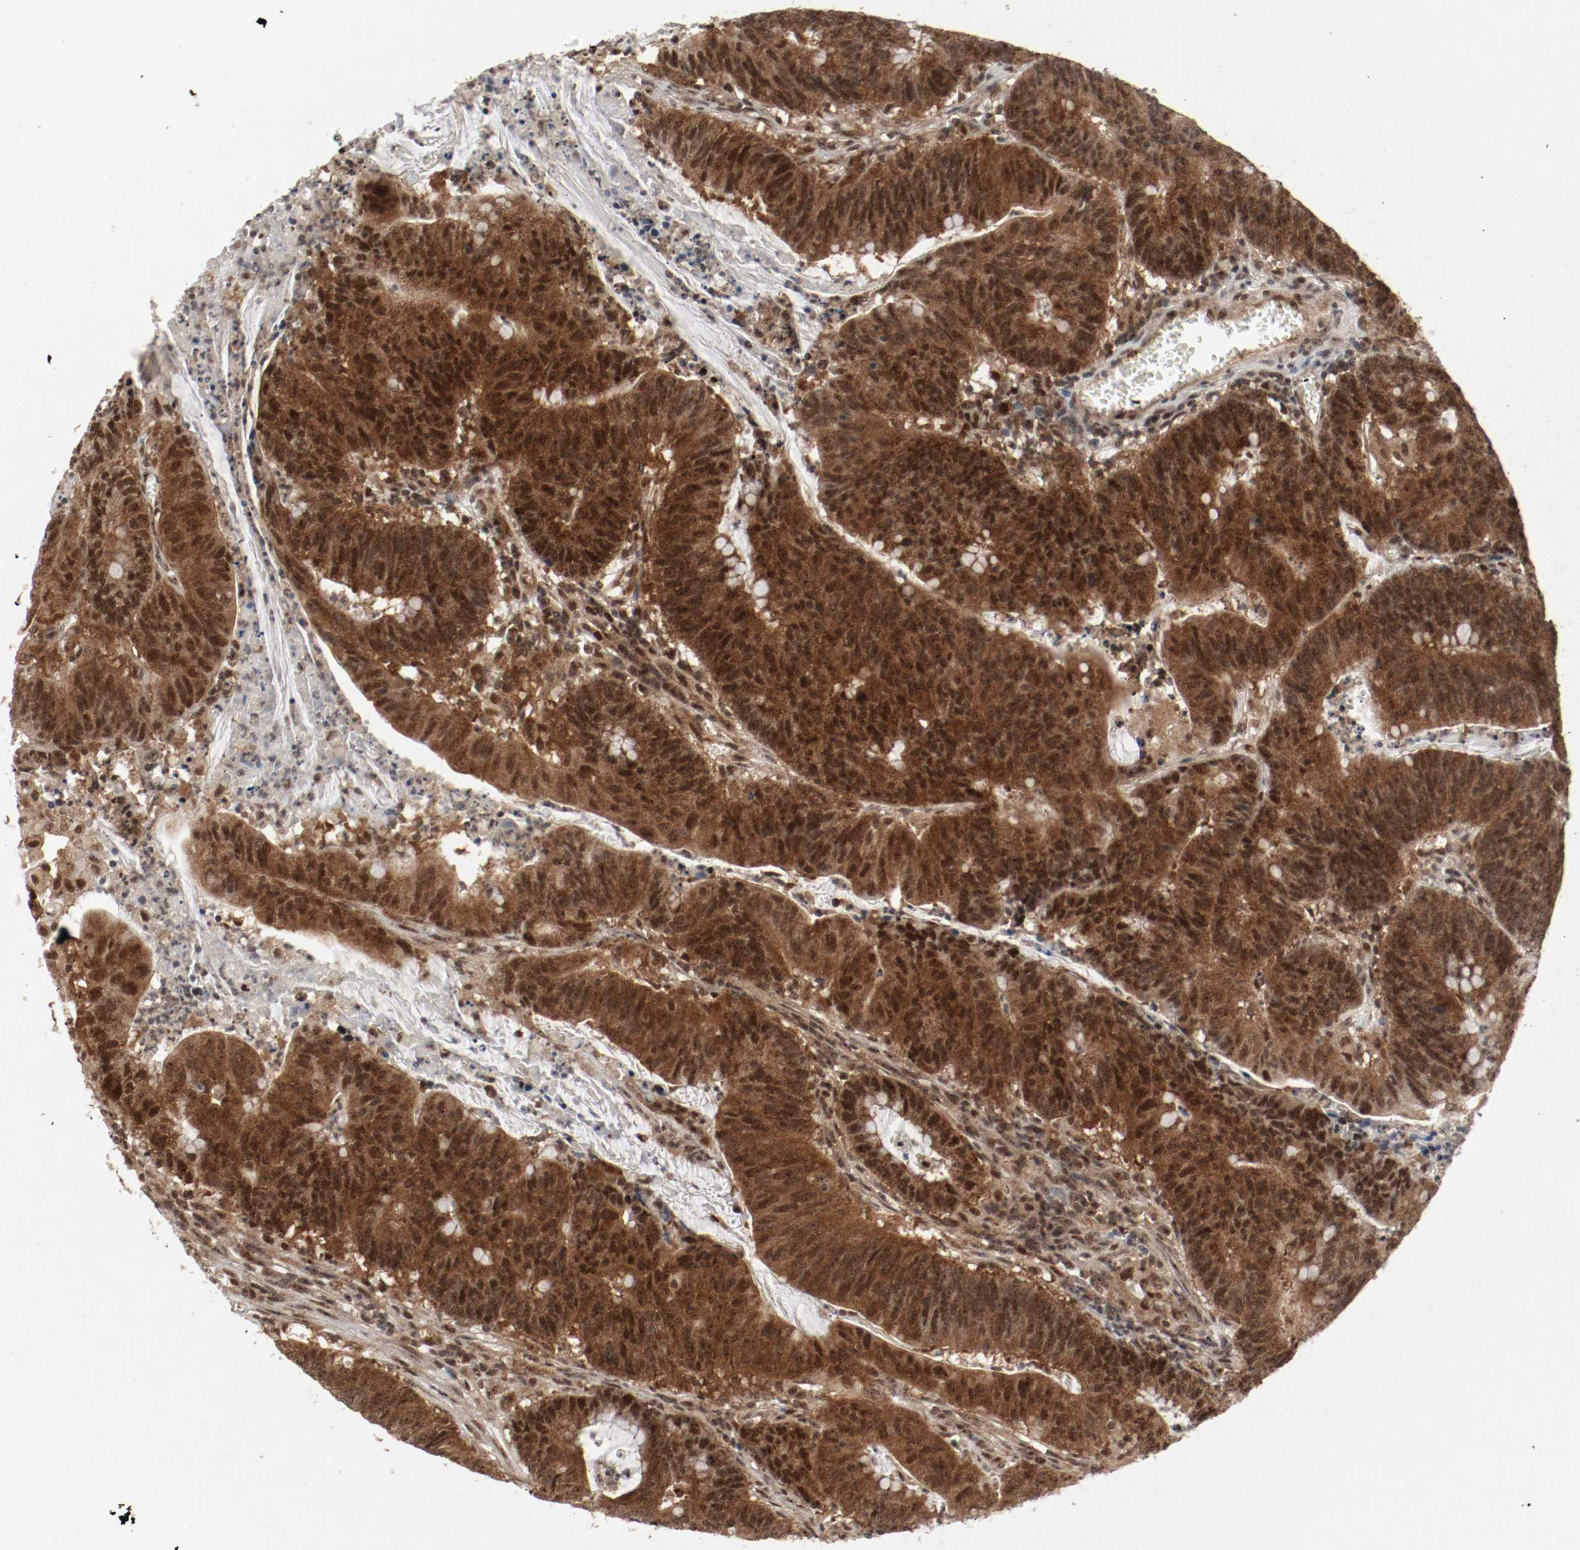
{"staining": {"intensity": "strong", "quantity": ">75%", "location": "cytoplasmic/membranous,nuclear"}, "tissue": "colorectal cancer", "cell_type": "Tumor cells", "image_type": "cancer", "snomed": [{"axis": "morphology", "description": "Adenocarcinoma, NOS"}, {"axis": "topography", "description": "Colon"}], "caption": "Immunohistochemical staining of human adenocarcinoma (colorectal) displays high levels of strong cytoplasmic/membranous and nuclear positivity in about >75% of tumor cells. Immunohistochemistry stains the protein in brown and the nuclei are stained blue.", "gene": "CSNK2B", "patient": {"sex": "male", "age": 45}}